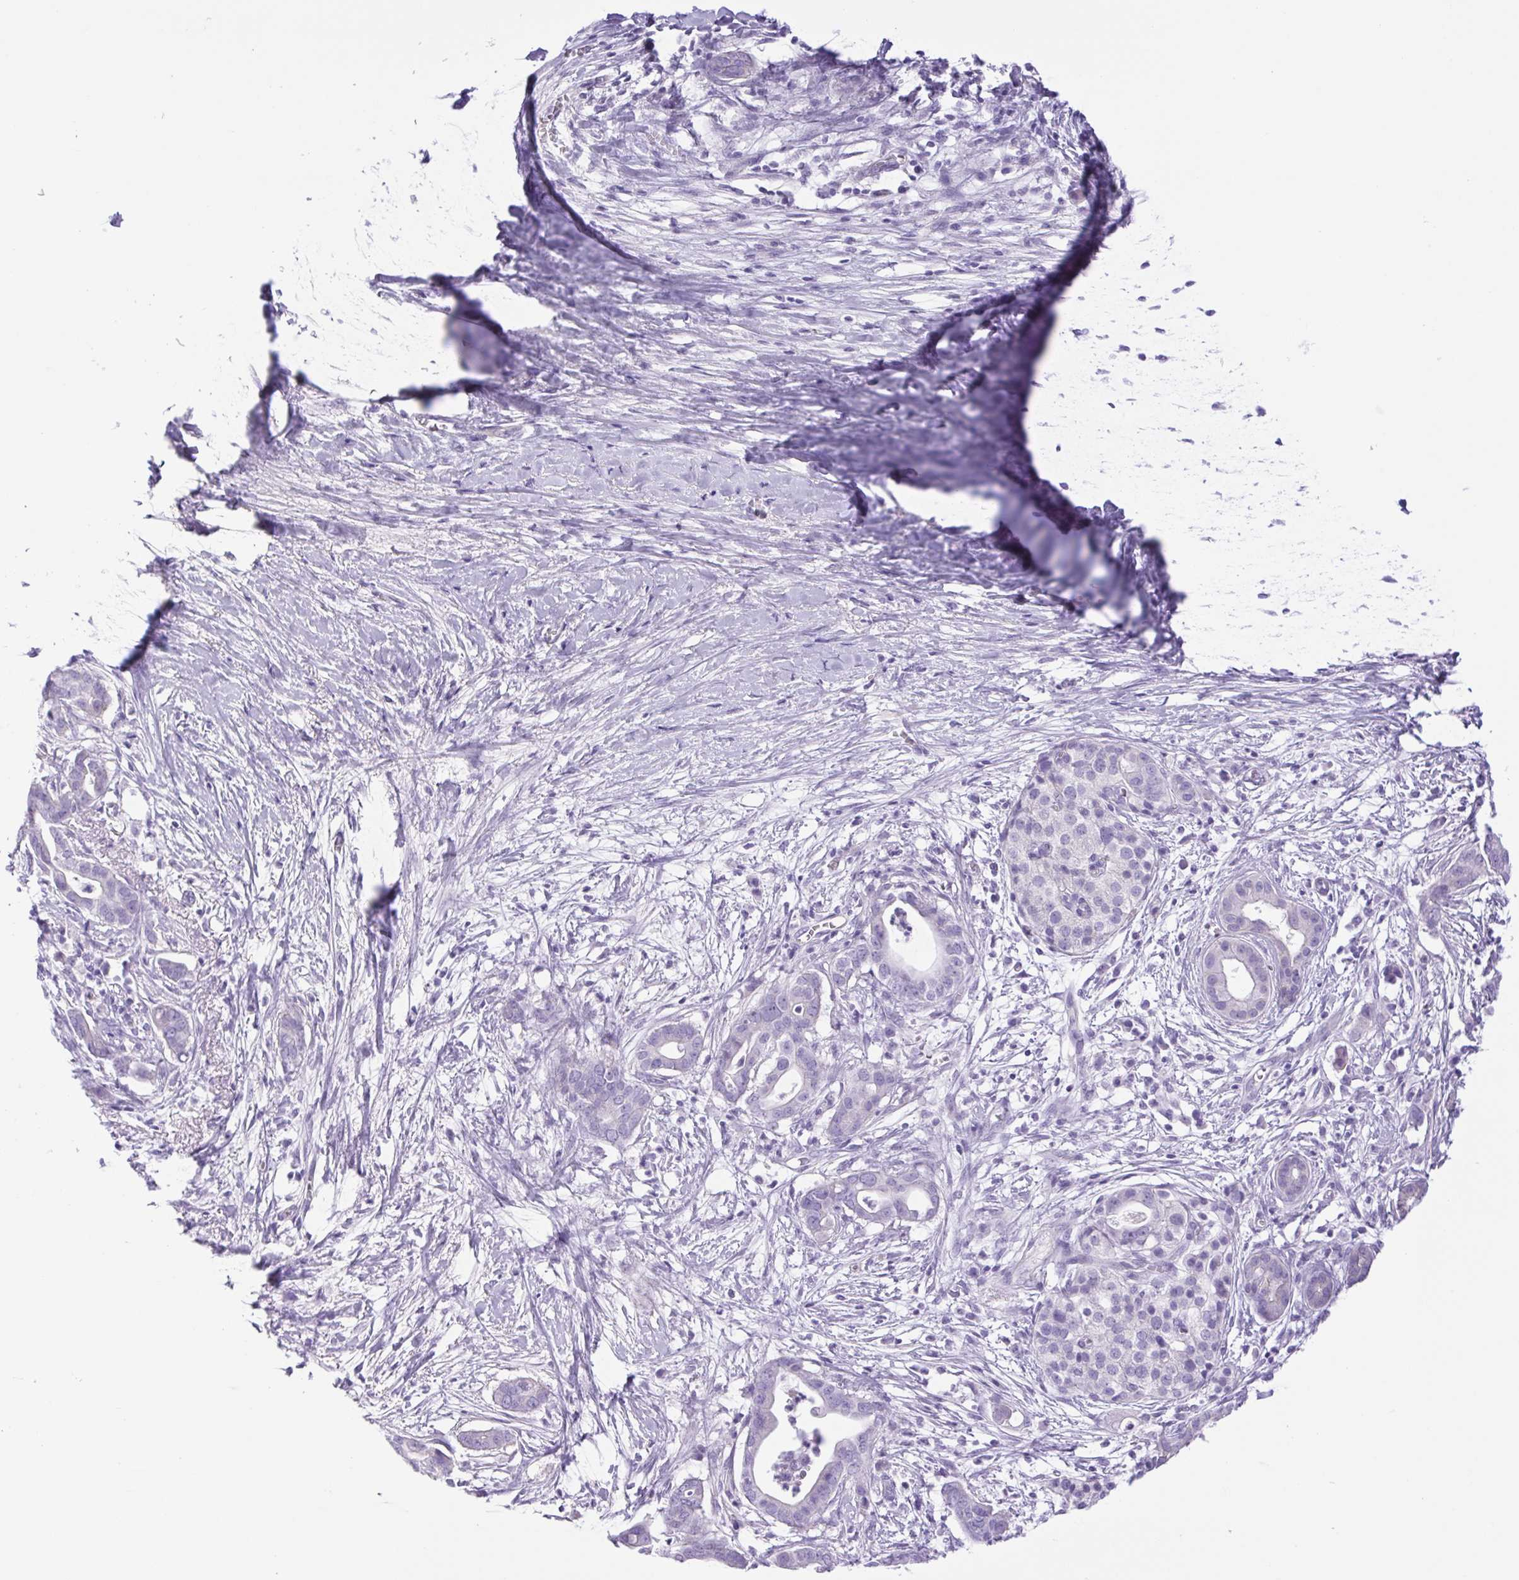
{"staining": {"intensity": "negative", "quantity": "none", "location": "none"}, "tissue": "pancreatic cancer", "cell_type": "Tumor cells", "image_type": "cancer", "snomed": [{"axis": "morphology", "description": "Adenocarcinoma, NOS"}, {"axis": "topography", "description": "Pancreas"}], "caption": "The image reveals no significant expression in tumor cells of adenocarcinoma (pancreatic).", "gene": "CDSN", "patient": {"sex": "male", "age": 61}}